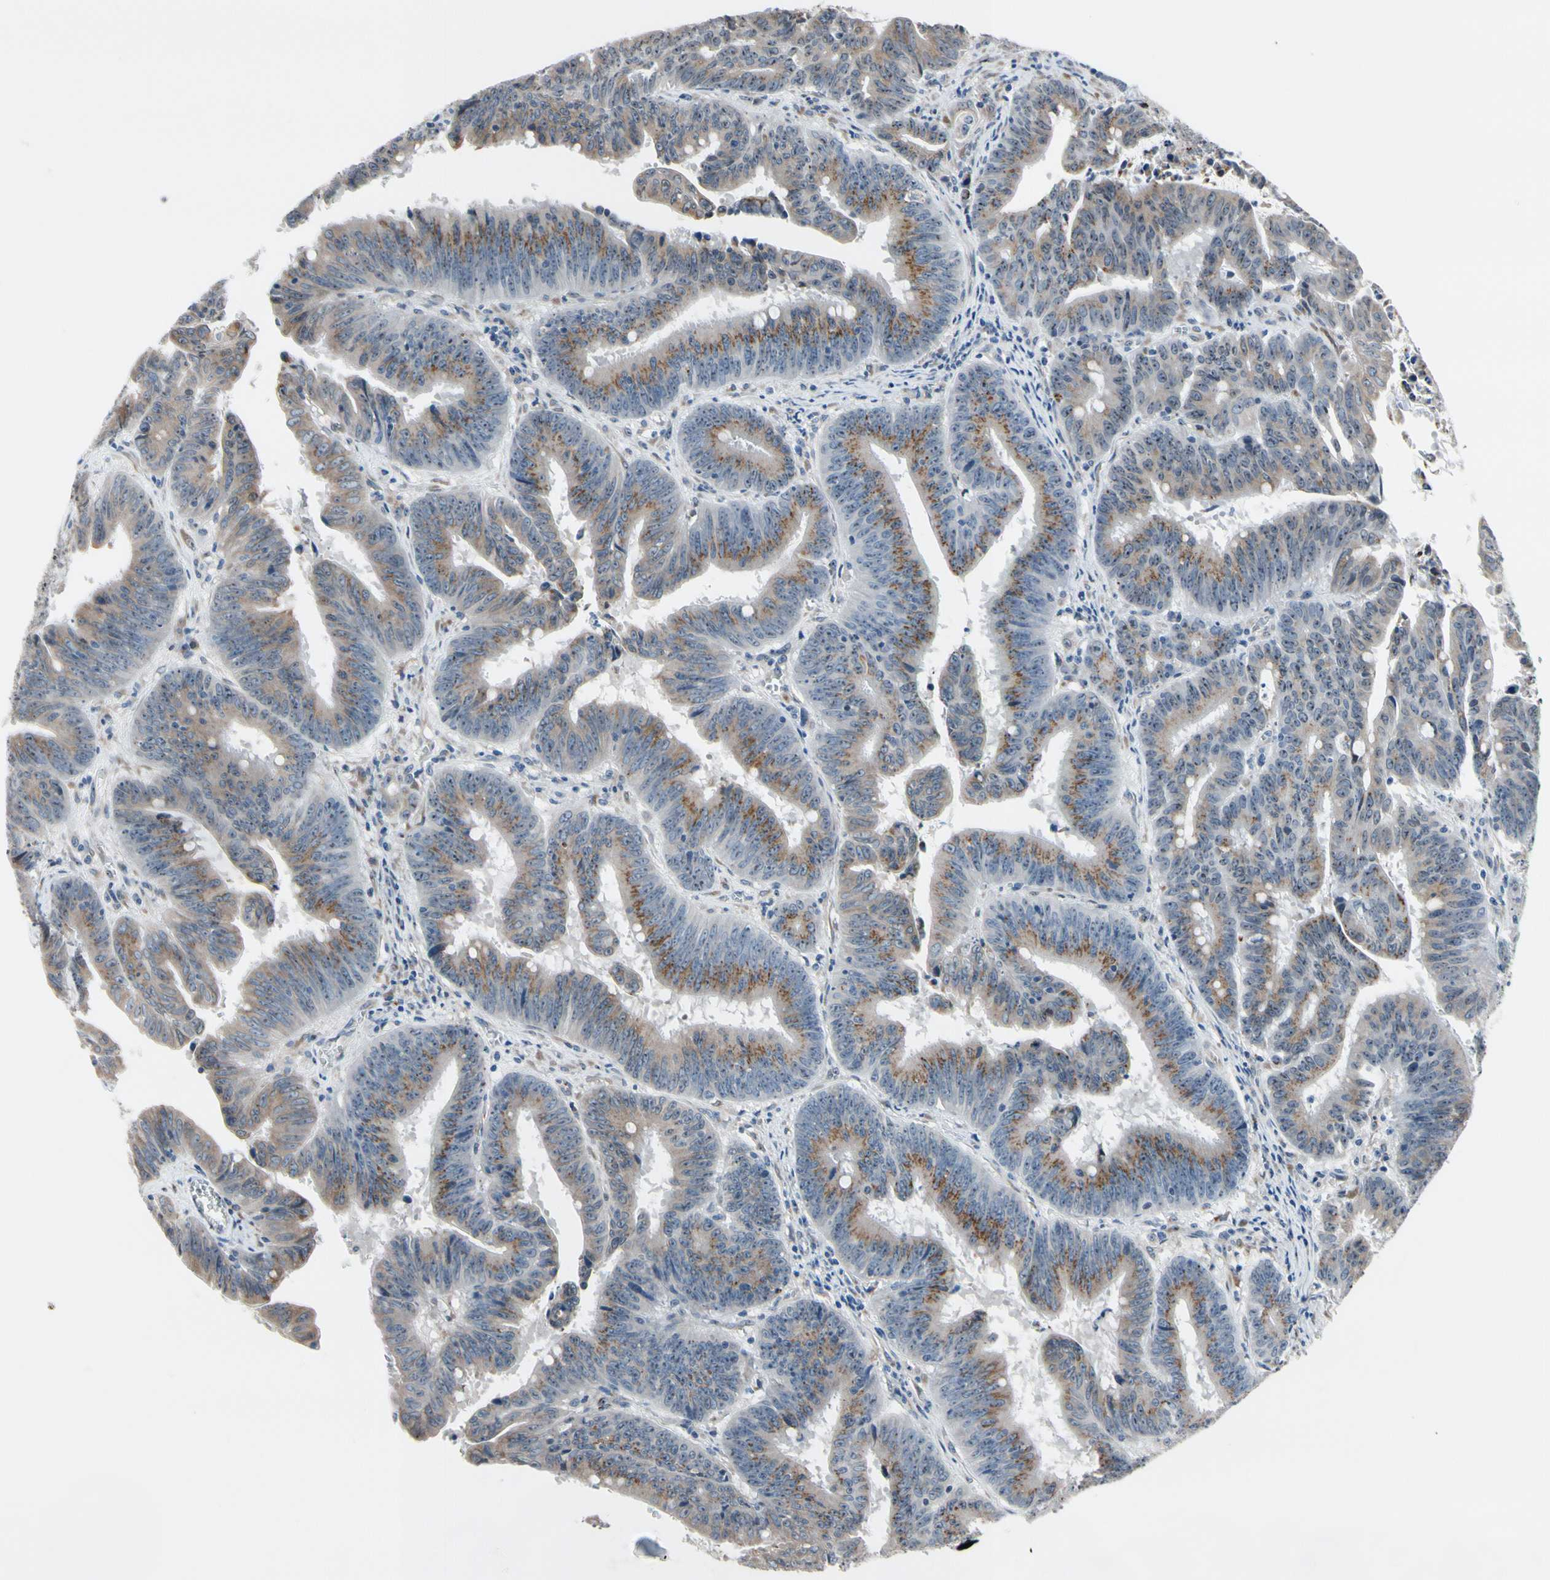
{"staining": {"intensity": "weak", "quantity": ">75%", "location": "cytoplasmic/membranous"}, "tissue": "colorectal cancer", "cell_type": "Tumor cells", "image_type": "cancer", "snomed": [{"axis": "morphology", "description": "Adenocarcinoma, NOS"}, {"axis": "topography", "description": "Colon"}], "caption": "Immunohistochemistry of human colorectal adenocarcinoma exhibits low levels of weak cytoplasmic/membranous positivity in about >75% of tumor cells.", "gene": "TMED7", "patient": {"sex": "male", "age": 45}}